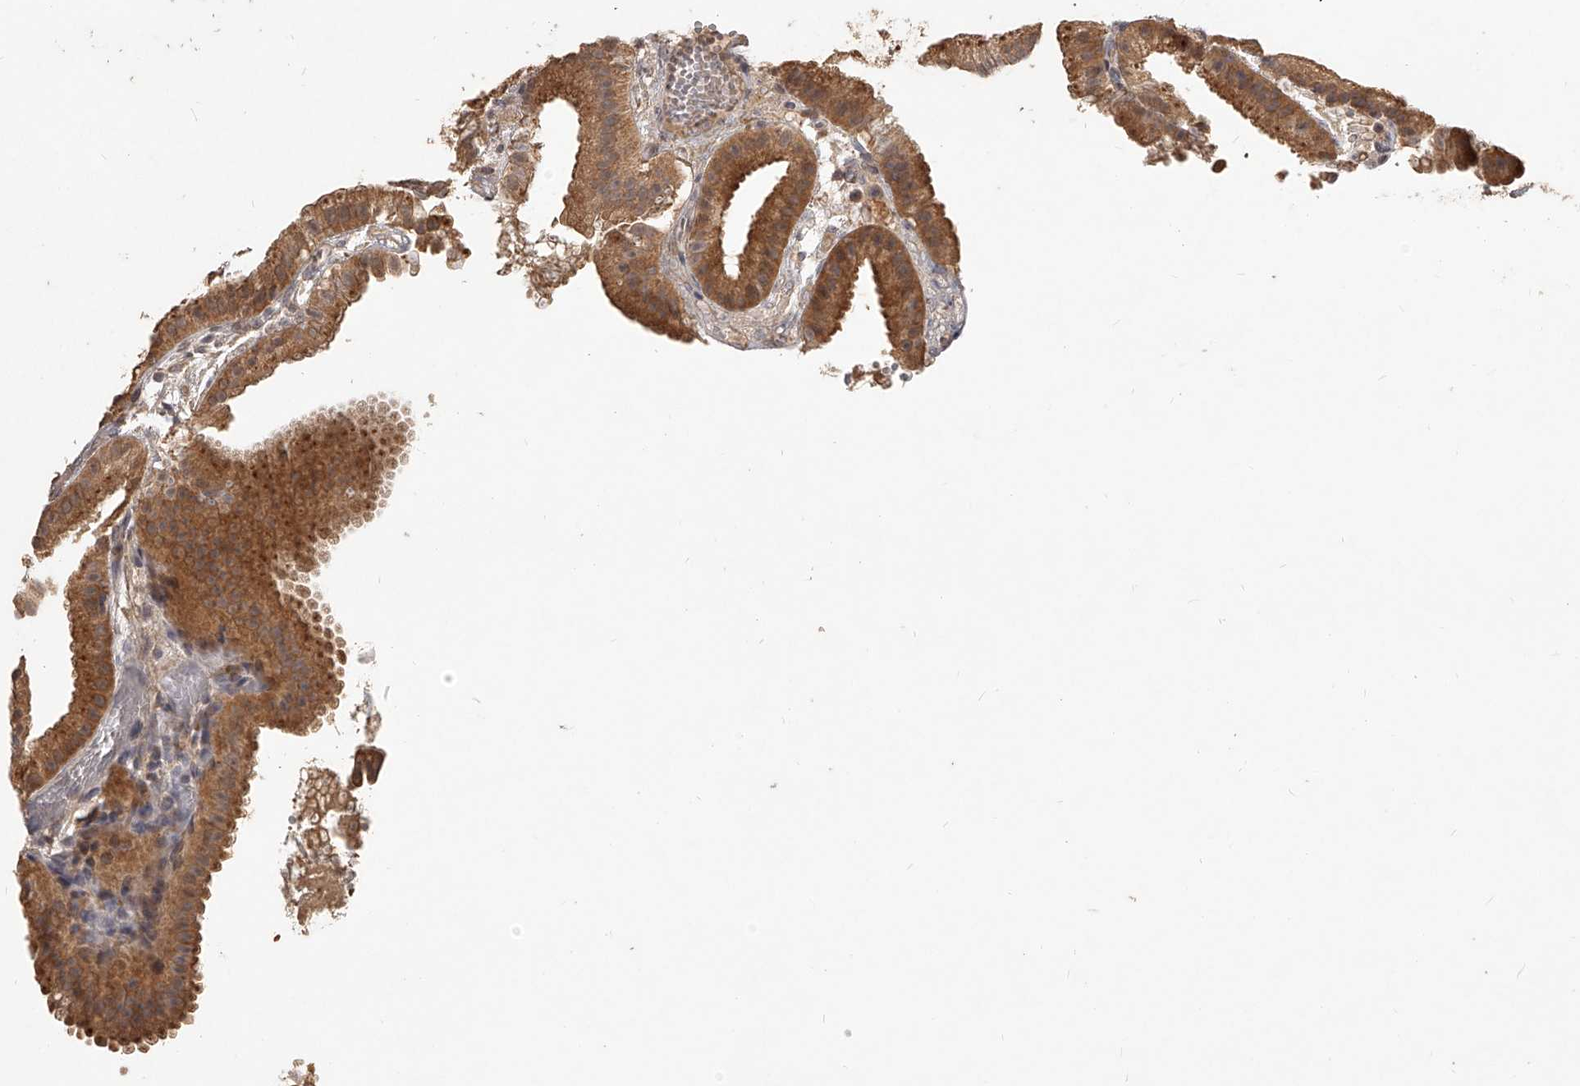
{"staining": {"intensity": "strong", "quantity": ">75%", "location": "cytoplasmic/membranous"}, "tissue": "gallbladder", "cell_type": "Glandular cells", "image_type": "normal", "snomed": [{"axis": "morphology", "description": "Normal tissue, NOS"}, {"axis": "topography", "description": "Gallbladder"}], "caption": "This photomicrograph exhibits immunohistochemistry staining of benign human gallbladder, with high strong cytoplasmic/membranous staining in about >75% of glandular cells.", "gene": "SLC37A1", "patient": {"sex": "female", "age": 30}}